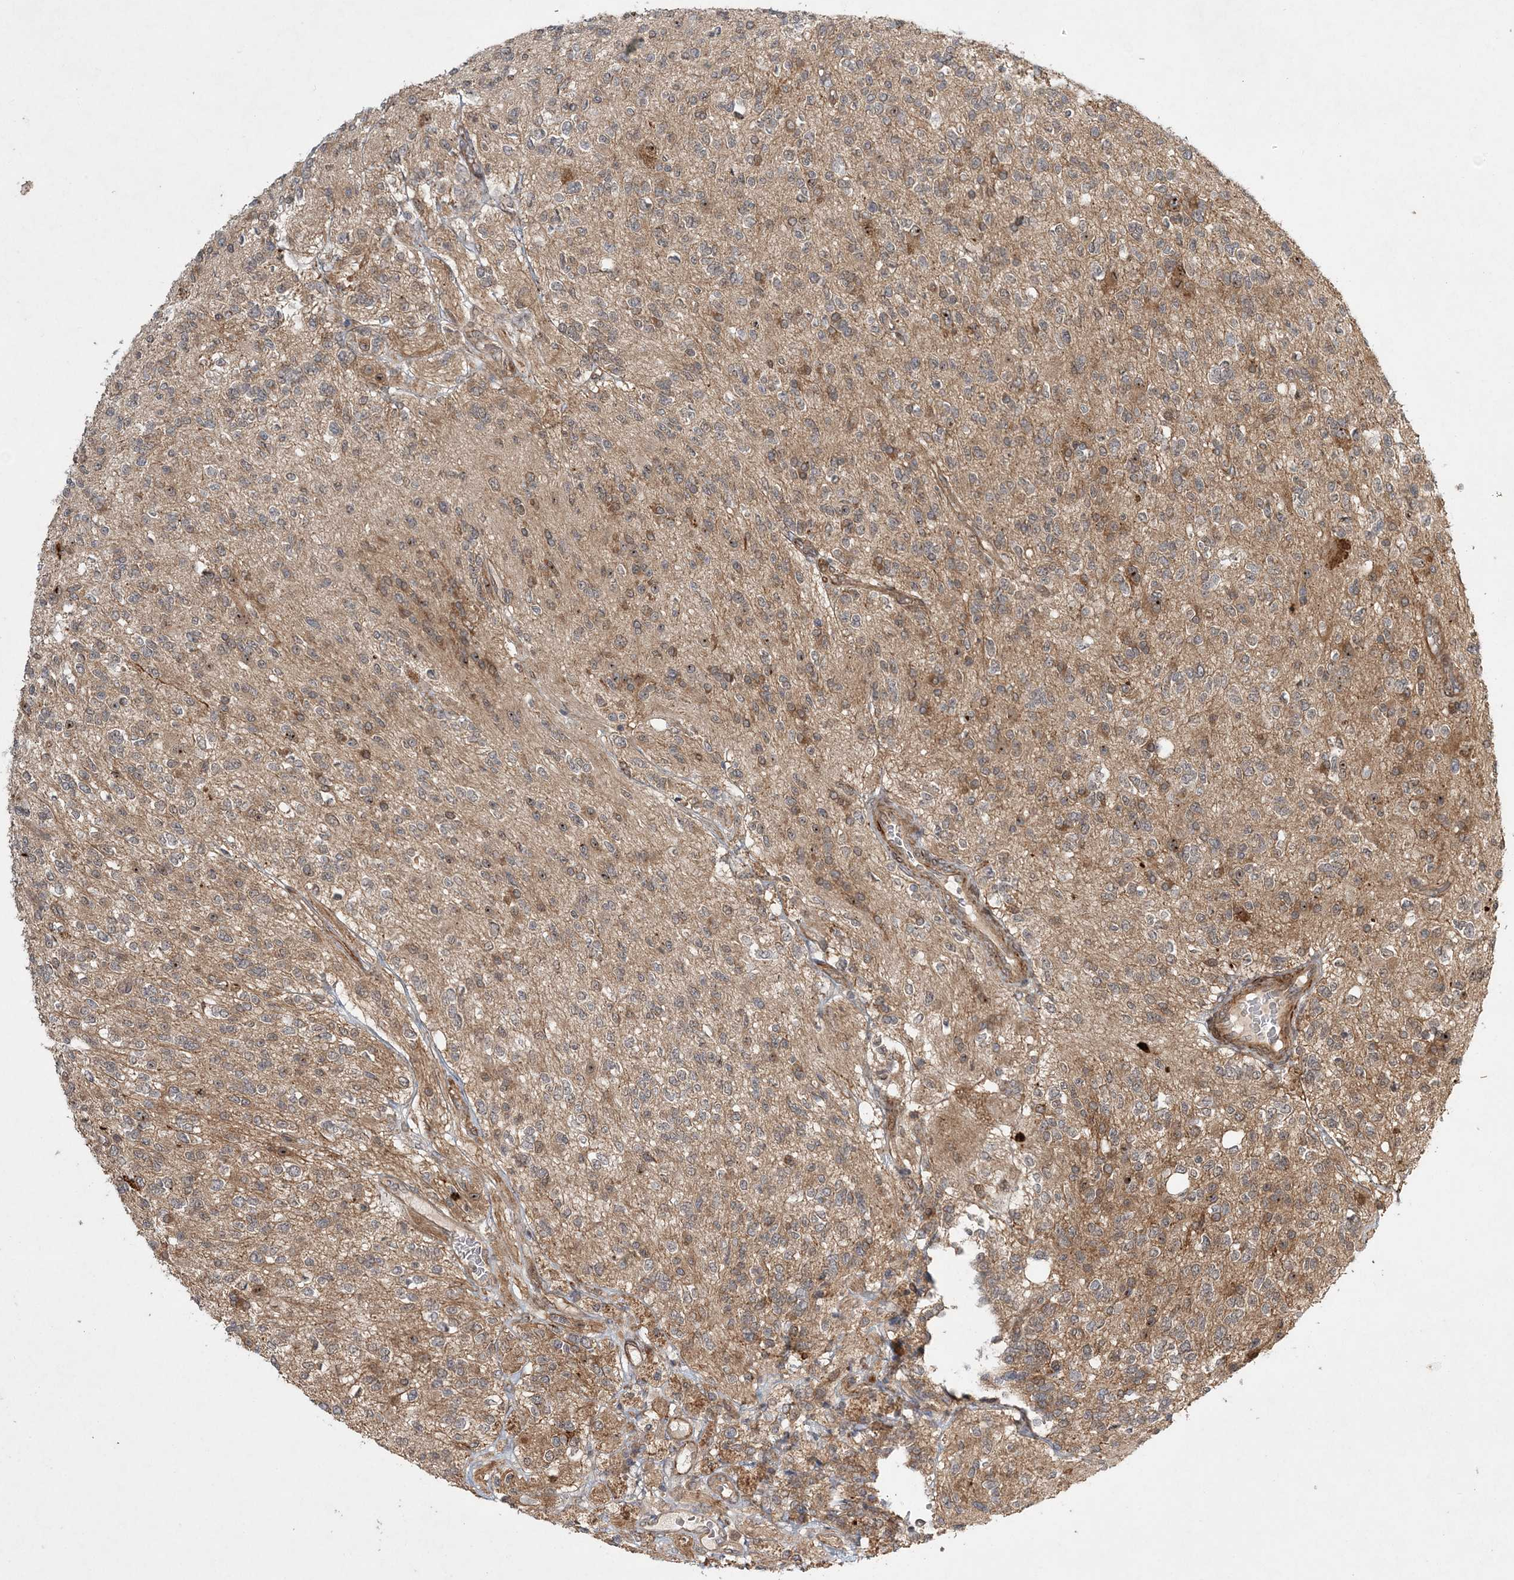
{"staining": {"intensity": "weak", "quantity": ">75%", "location": "cytoplasmic/membranous"}, "tissue": "glioma", "cell_type": "Tumor cells", "image_type": "cancer", "snomed": [{"axis": "morphology", "description": "Glioma, malignant, High grade"}, {"axis": "topography", "description": "Brain"}], "caption": "Immunohistochemistry histopathology image of neoplastic tissue: human high-grade glioma (malignant) stained using immunohistochemistry shows low levels of weak protein expression localized specifically in the cytoplasmic/membranous of tumor cells, appearing as a cytoplasmic/membranous brown color.", "gene": "UBTD2", "patient": {"sex": "male", "age": 34}}